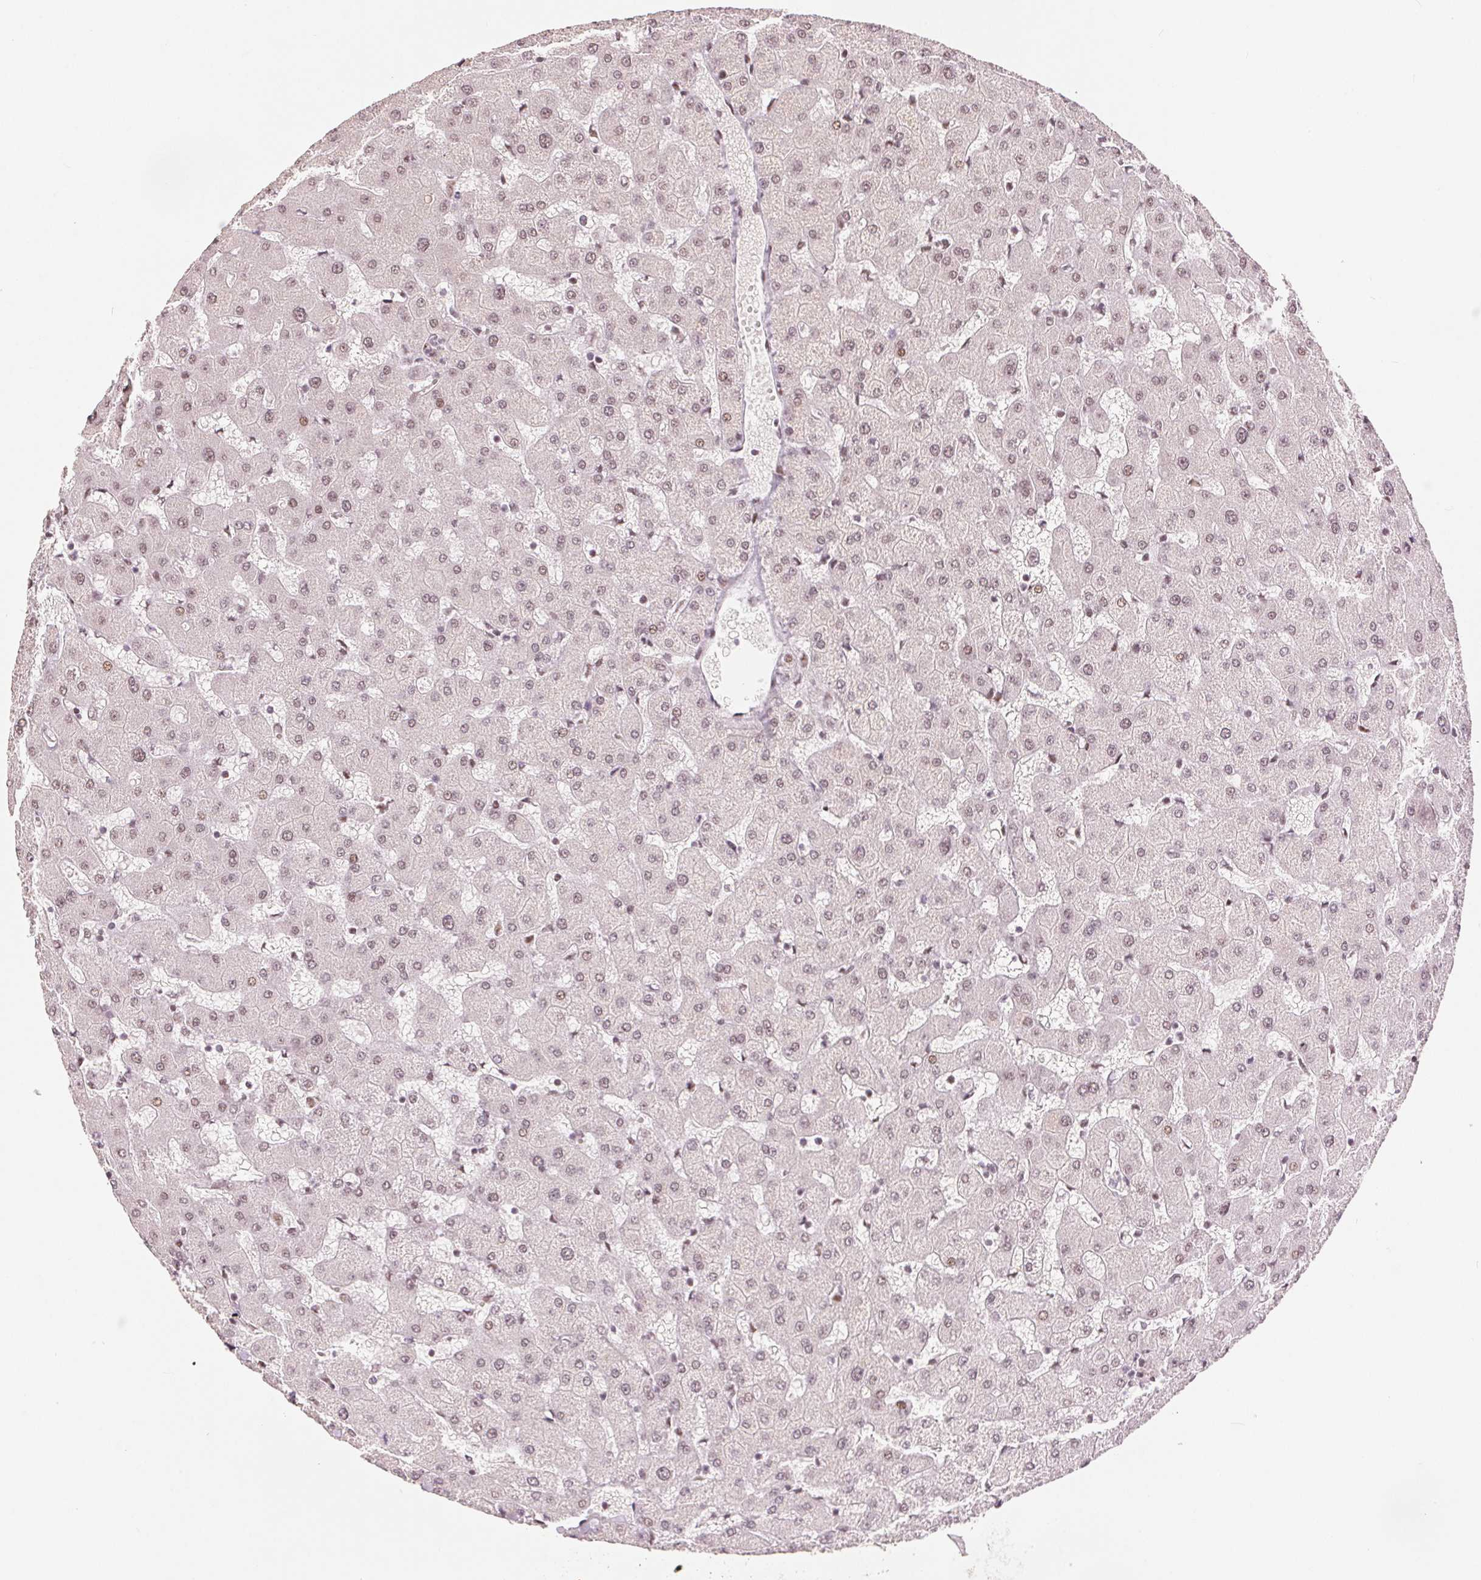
{"staining": {"intensity": "weak", "quantity": ">75%", "location": "nuclear"}, "tissue": "liver", "cell_type": "Cholangiocytes", "image_type": "normal", "snomed": [{"axis": "morphology", "description": "Normal tissue, NOS"}, {"axis": "topography", "description": "Liver"}], "caption": "DAB immunohistochemical staining of normal human liver reveals weak nuclear protein expression in about >75% of cholangiocytes.", "gene": "ZNF703", "patient": {"sex": "female", "age": 63}}